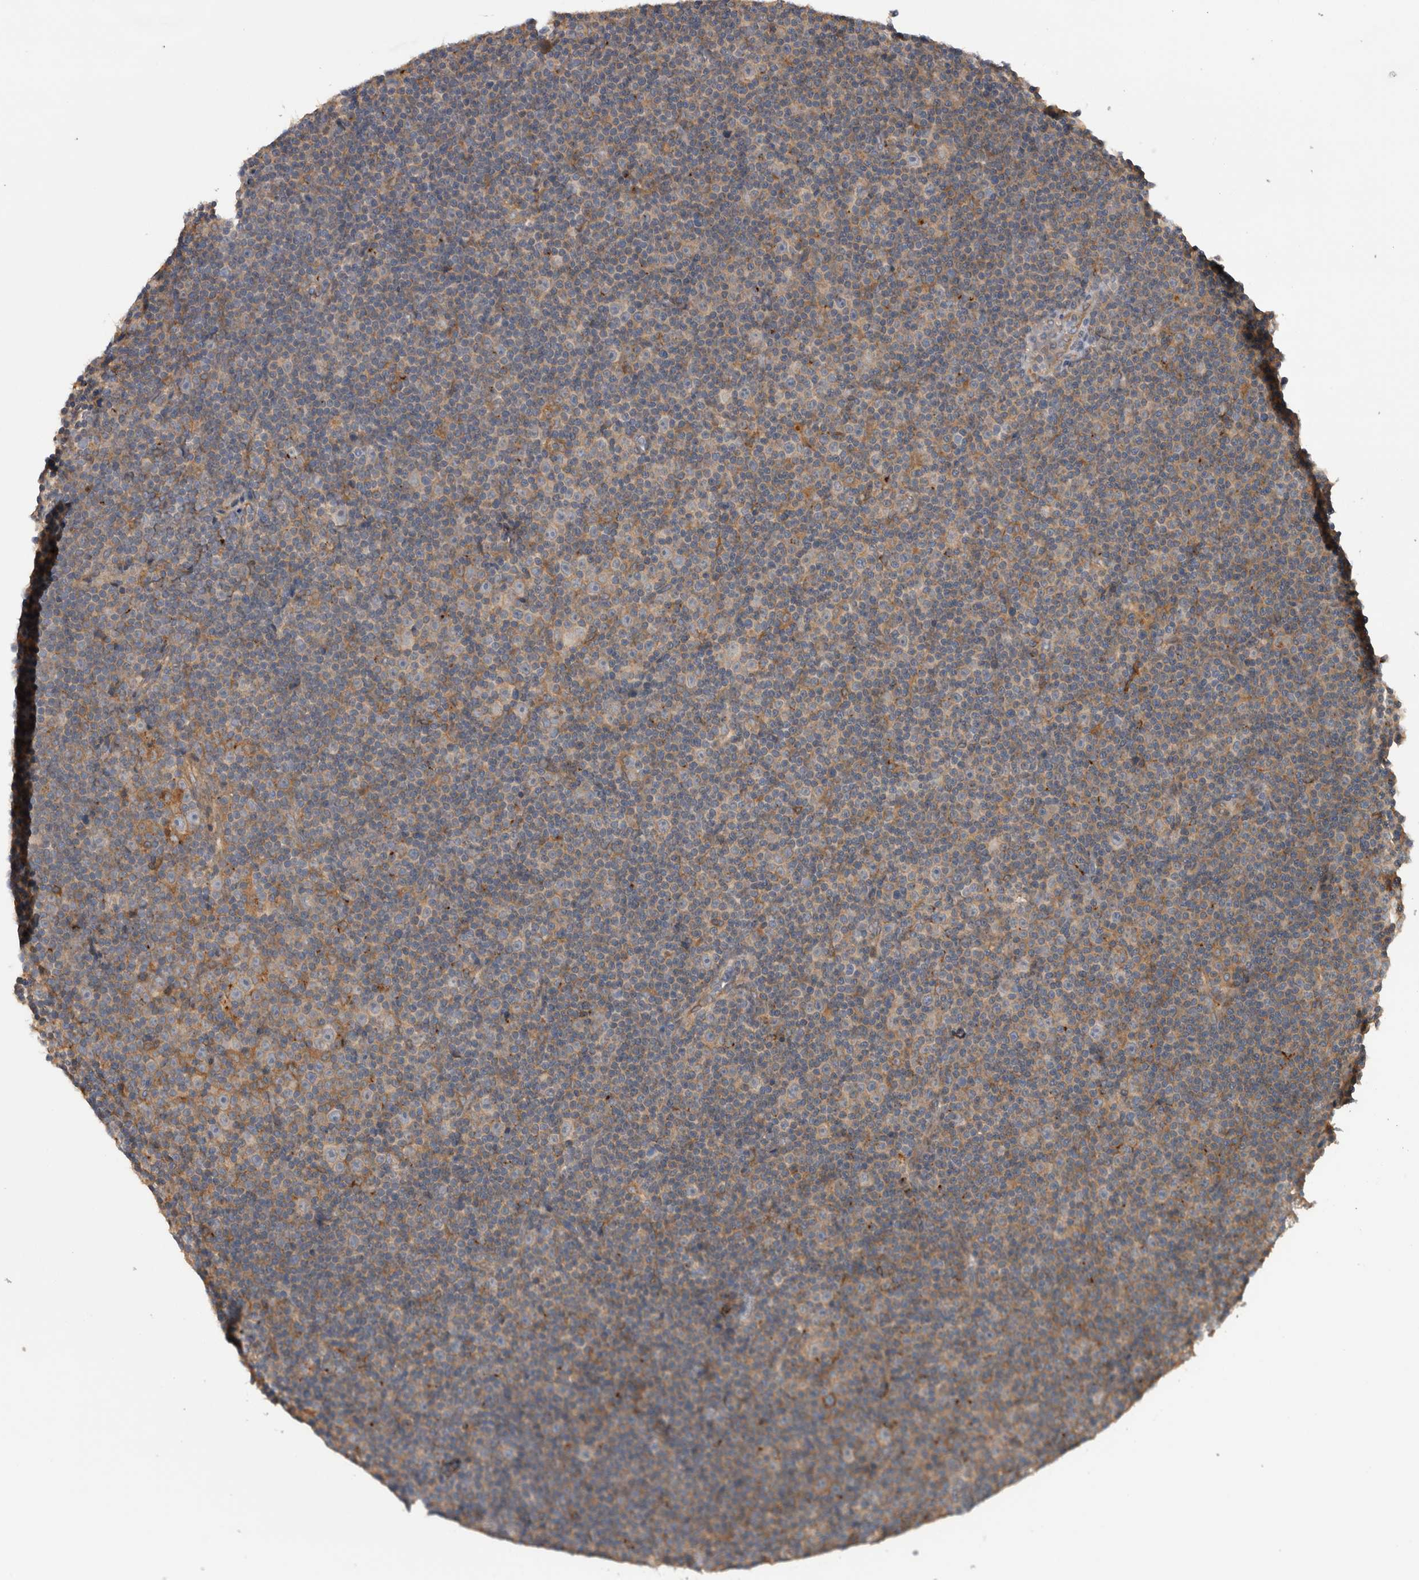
{"staining": {"intensity": "negative", "quantity": "none", "location": "none"}, "tissue": "lymphoma", "cell_type": "Tumor cells", "image_type": "cancer", "snomed": [{"axis": "morphology", "description": "Malignant lymphoma, non-Hodgkin's type, Low grade"}, {"axis": "topography", "description": "Lymph node"}], "caption": "IHC photomicrograph of lymphoma stained for a protein (brown), which exhibits no expression in tumor cells.", "gene": "TARBP1", "patient": {"sex": "female", "age": 67}}